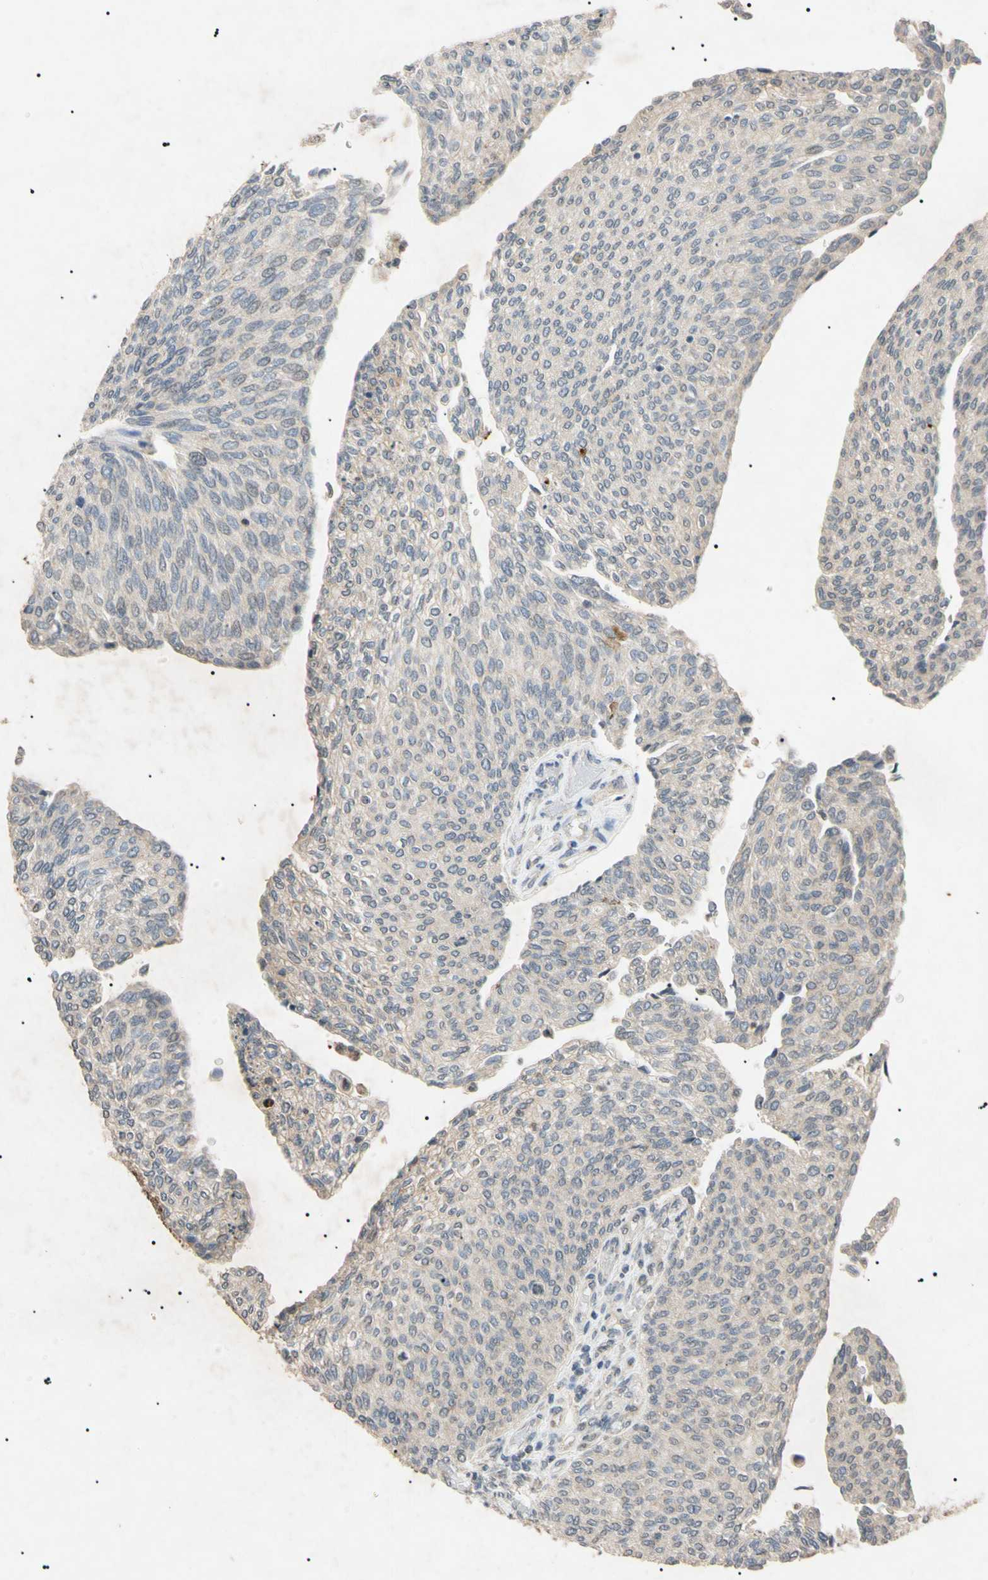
{"staining": {"intensity": "negative", "quantity": "none", "location": "none"}, "tissue": "urothelial cancer", "cell_type": "Tumor cells", "image_type": "cancer", "snomed": [{"axis": "morphology", "description": "Urothelial carcinoma, Low grade"}, {"axis": "topography", "description": "Urinary bladder"}], "caption": "Immunohistochemistry (IHC) photomicrograph of human urothelial cancer stained for a protein (brown), which exhibits no staining in tumor cells.", "gene": "TUBB4A", "patient": {"sex": "female", "age": 79}}